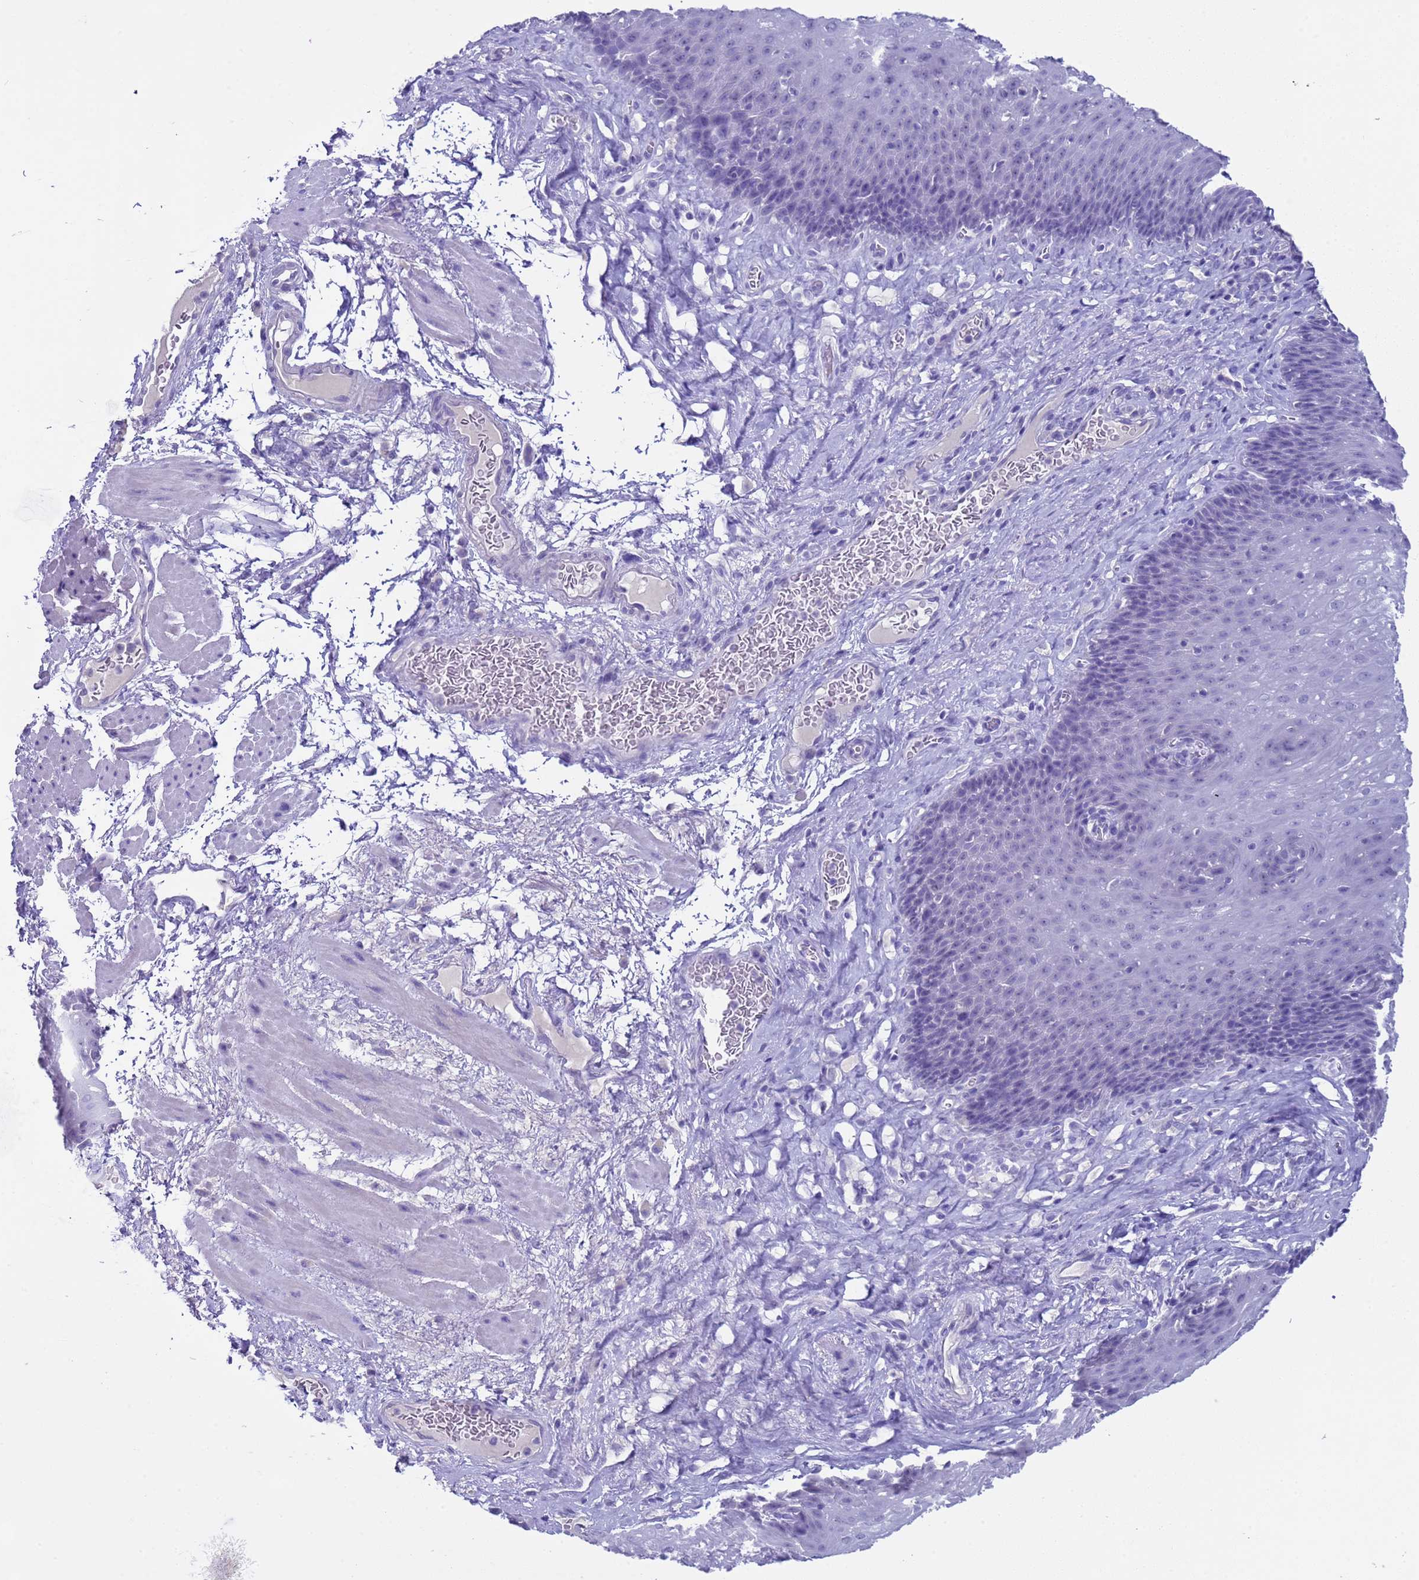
{"staining": {"intensity": "negative", "quantity": "none", "location": "none"}, "tissue": "esophagus", "cell_type": "Squamous epithelial cells", "image_type": "normal", "snomed": [{"axis": "morphology", "description": "Normal tissue, NOS"}, {"axis": "topography", "description": "Esophagus"}], "caption": "DAB (3,3'-diaminobenzidine) immunohistochemical staining of normal human esophagus exhibits no significant positivity in squamous epithelial cells.", "gene": "CKM", "patient": {"sex": "male", "age": 60}}